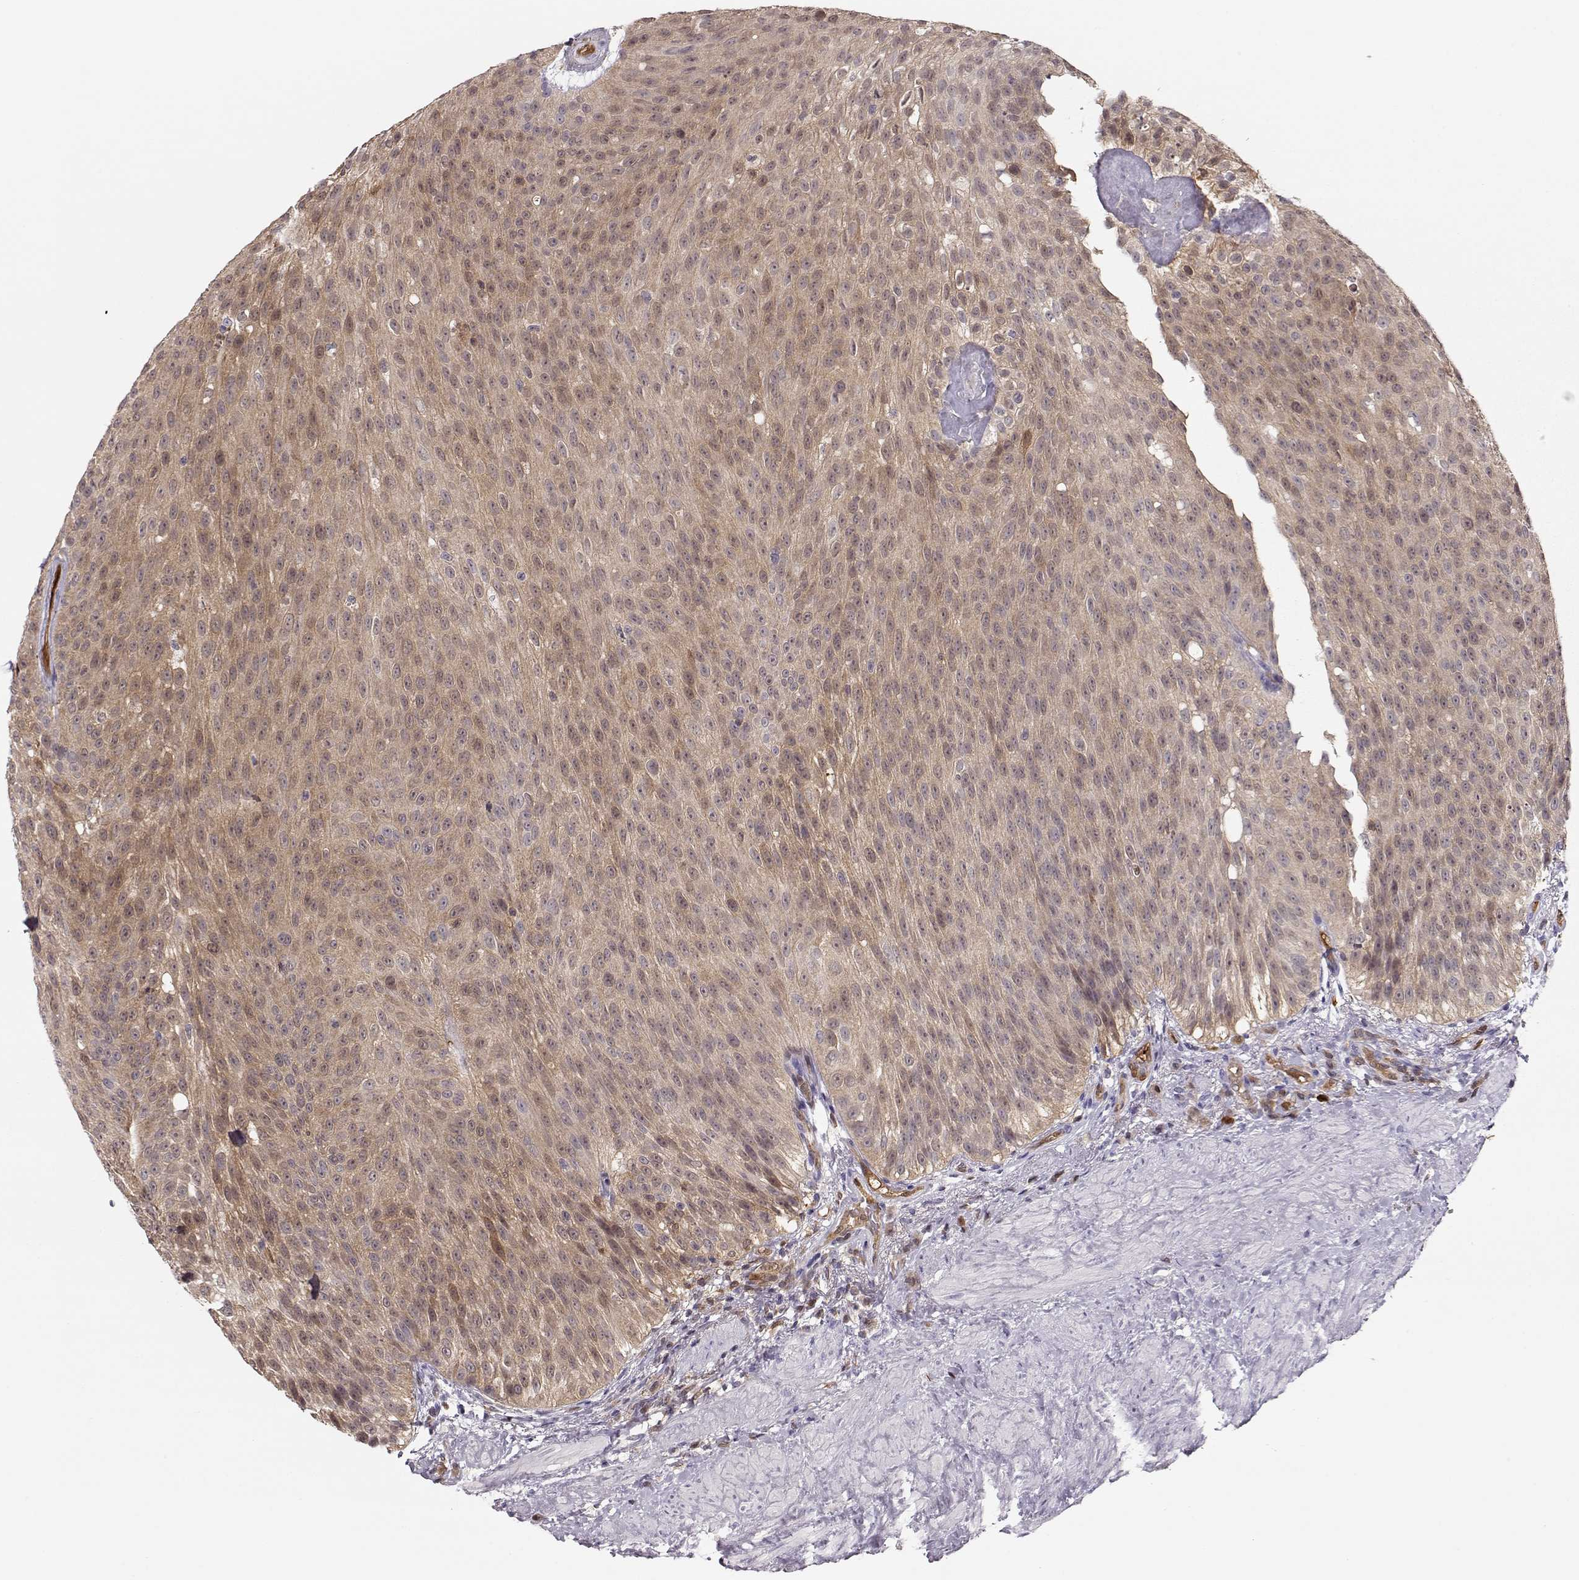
{"staining": {"intensity": "weak", "quantity": ">75%", "location": "cytoplasmic/membranous"}, "tissue": "urothelial cancer", "cell_type": "Tumor cells", "image_type": "cancer", "snomed": [{"axis": "morphology", "description": "Urothelial carcinoma, Low grade"}, {"axis": "topography", "description": "Urinary bladder"}], "caption": "About >75% of tumor cells in urothelial cancer exhibit weak cytoplasmic/membranous protein staining as visualized by brown immunohistochemical staining.", "gene": "PNP", "patient": {"sex": "male", "age": 78}}